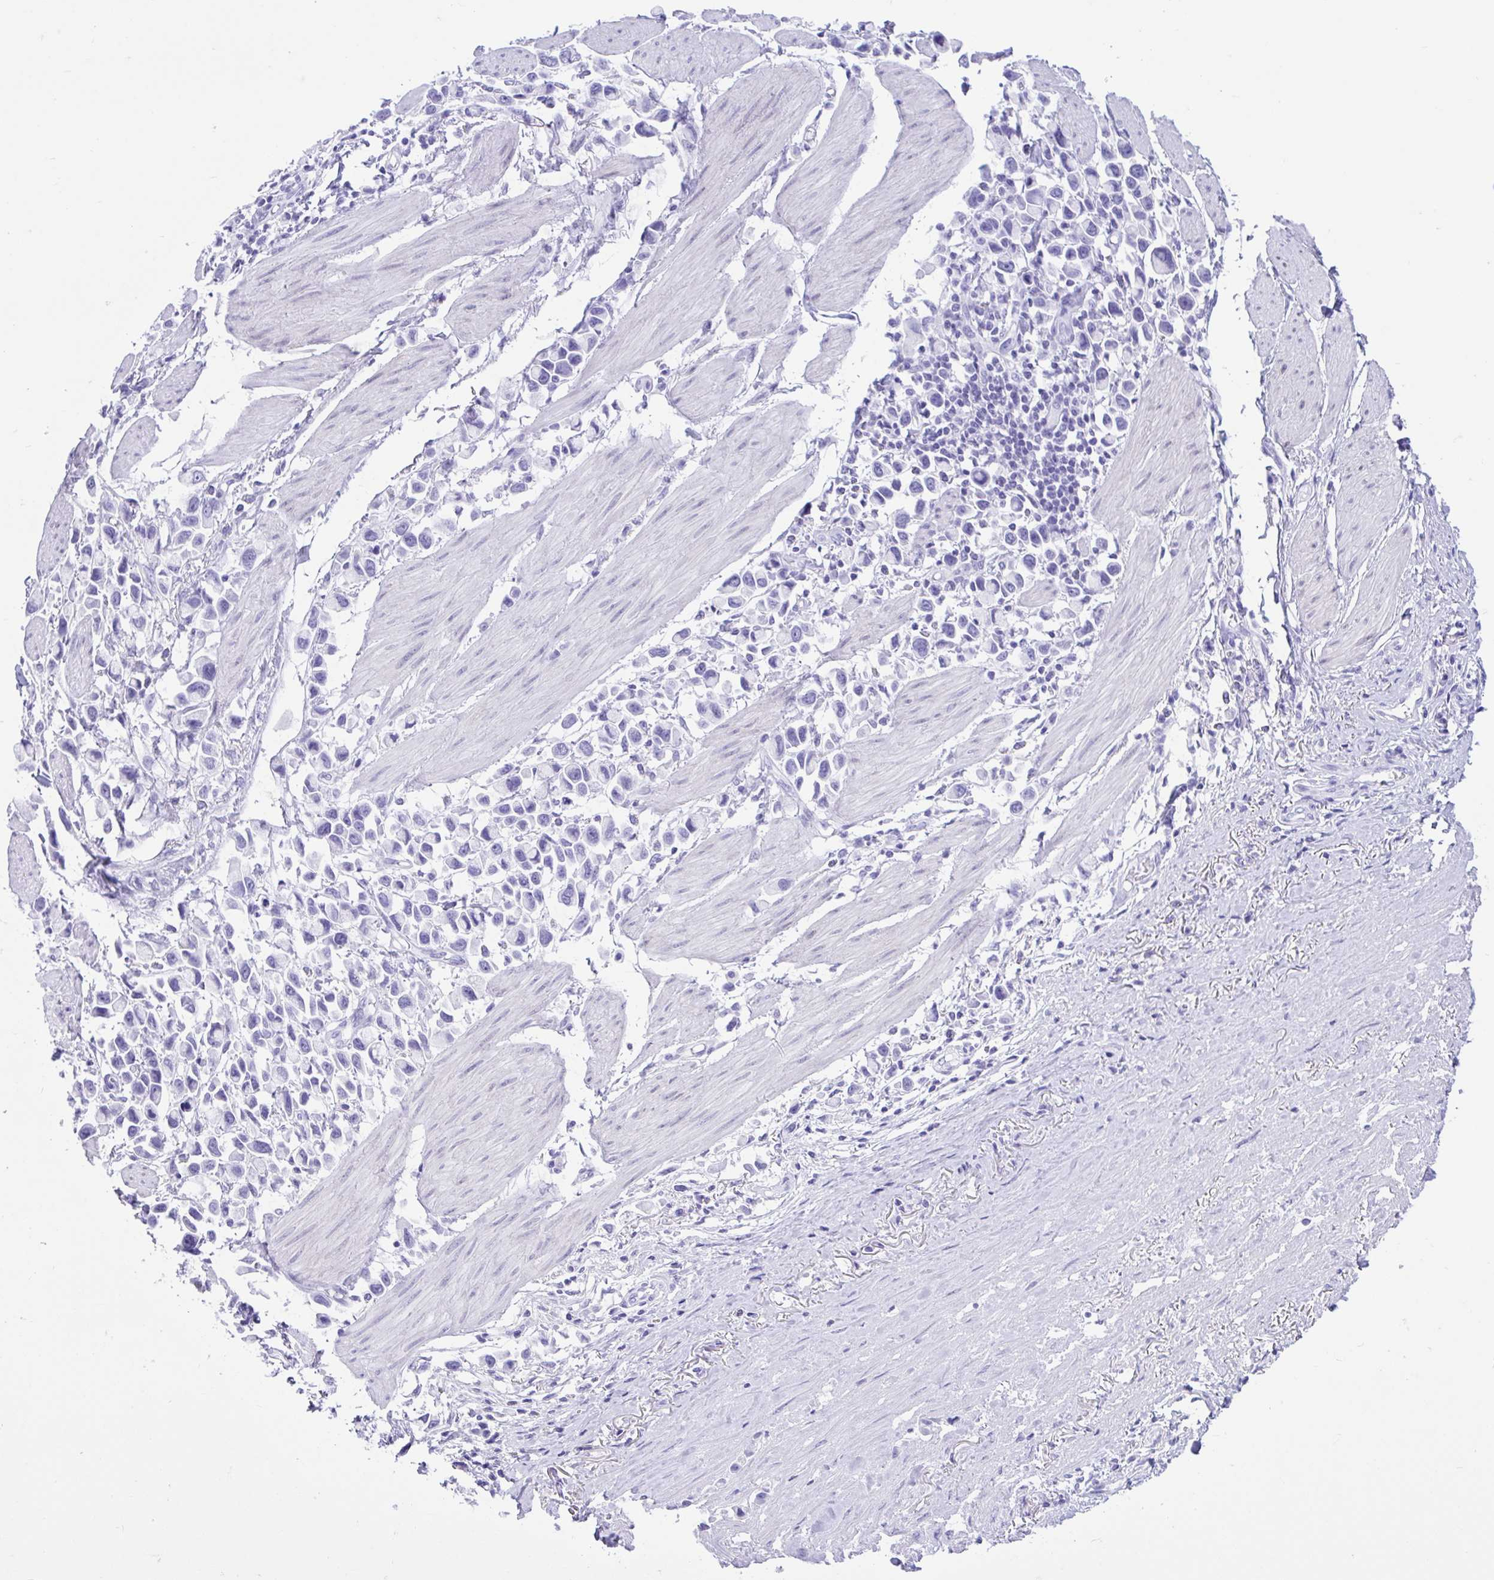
{"staining": {"intensity": "negative", "quantity": "none", "location": "none"}, "tissue": "stomach cancer", "cell_type": "Tumor cells", "image_type": "cancer", "snomed": [{"axis": "morphology", "description": "Adenocarcinoma, NOS"}, {"axis": "topography", "description": "Stomach"}], "caption": "Protein analysis of stomach cancer (adenocarcinoma) exhibits no significant positivity in tumor cells.", "gene": "TMEM35A", "patient": {"sex": "female", "age": 81}}